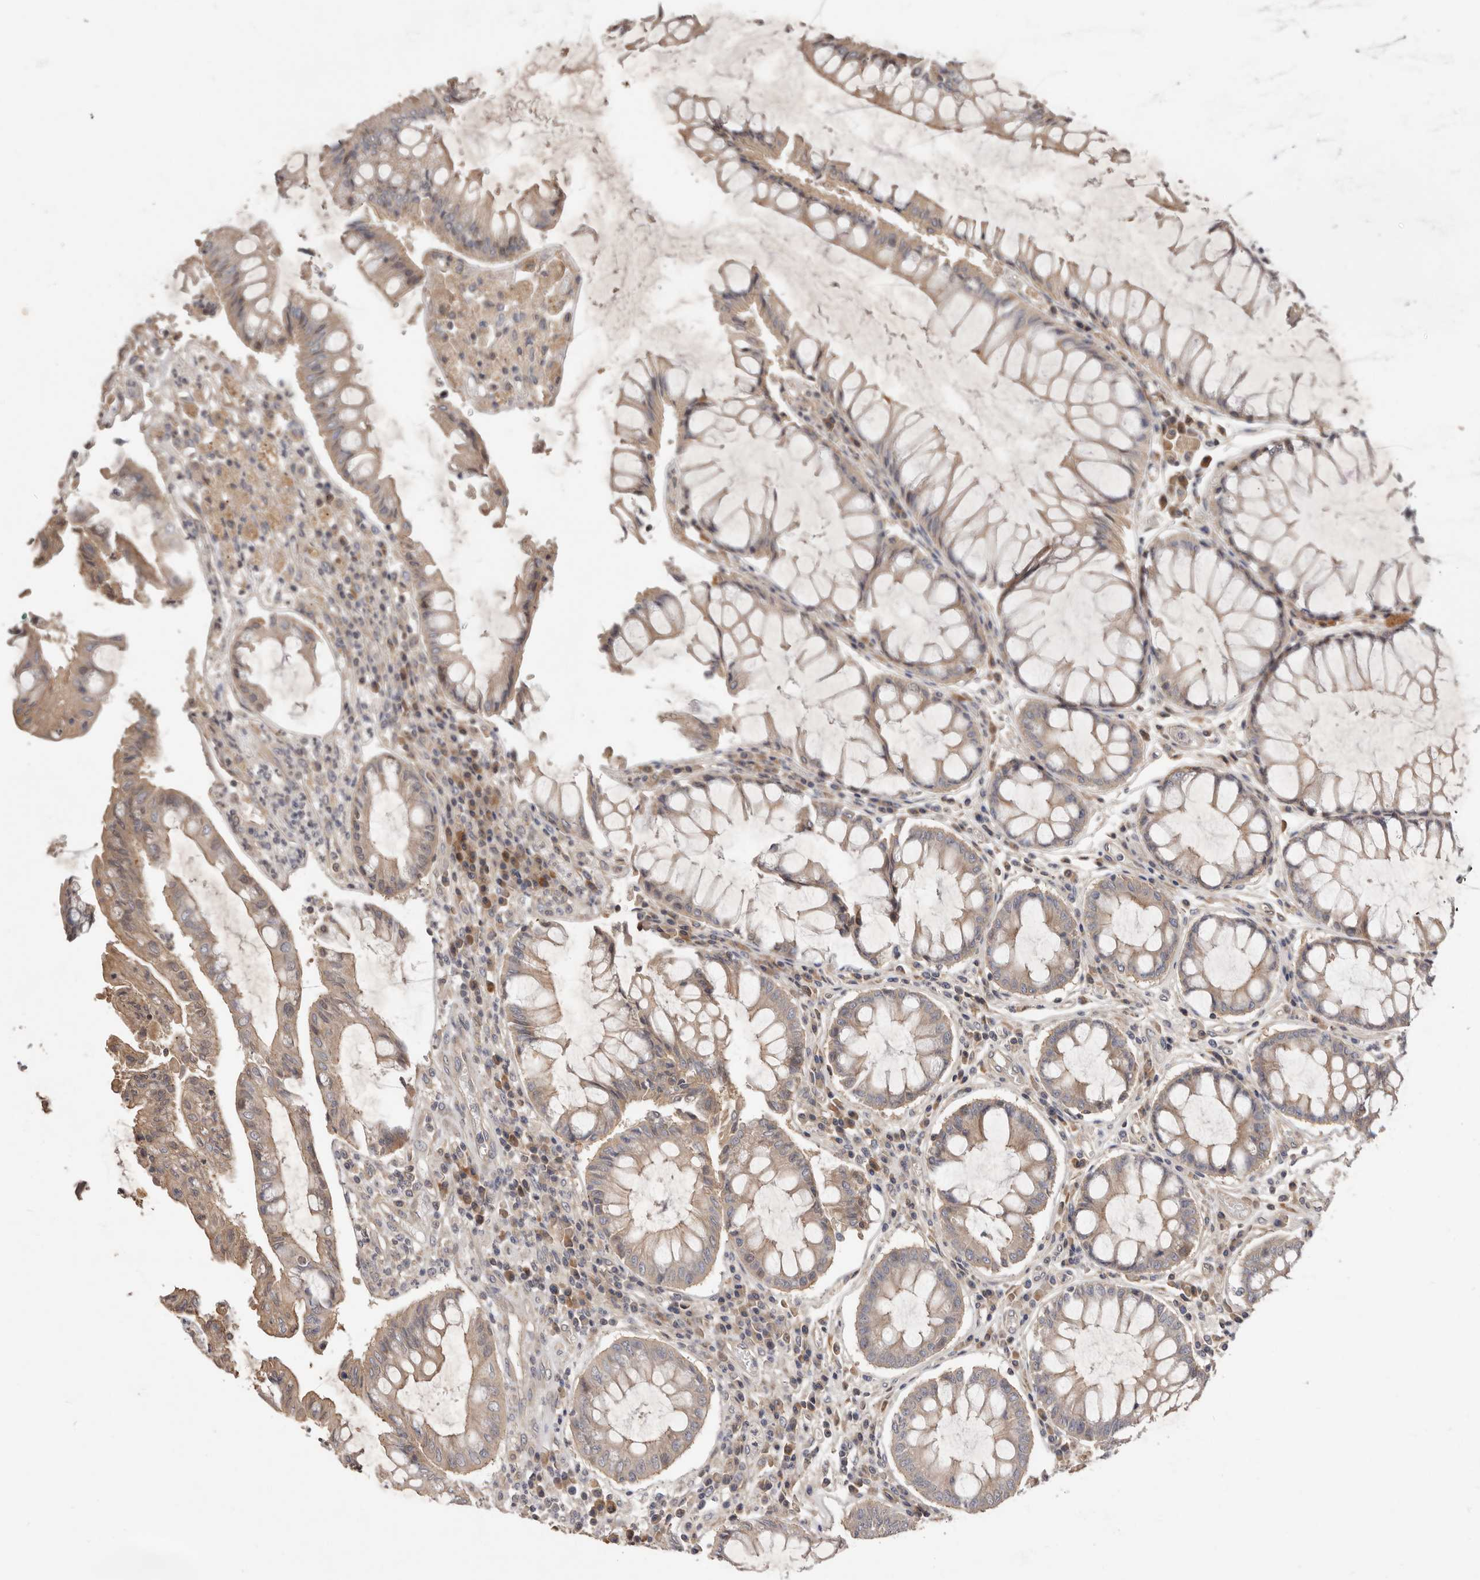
{"staining": {"intensity": "weak", "quantity": ">75%", "location": "cytoplasmic/membranous"}, "tissue": "colorectal cancer", "cell_type": "Tumor cells", "image_type": "cancer", "snomed": [{"axis": "morphology", "description": "Adenocarcinoma, NOS"}, {"axis": "topography", "description": "Rectum"}], "caption": "High-power microscopy captured an immunohistochemistry image of colorectal cancer, revealing weak cytoplasmic/membranous expression in approximately >75% of tumor cells.", "gene": "DOP1A", "patient": {"sex": "male", "age": 84}}